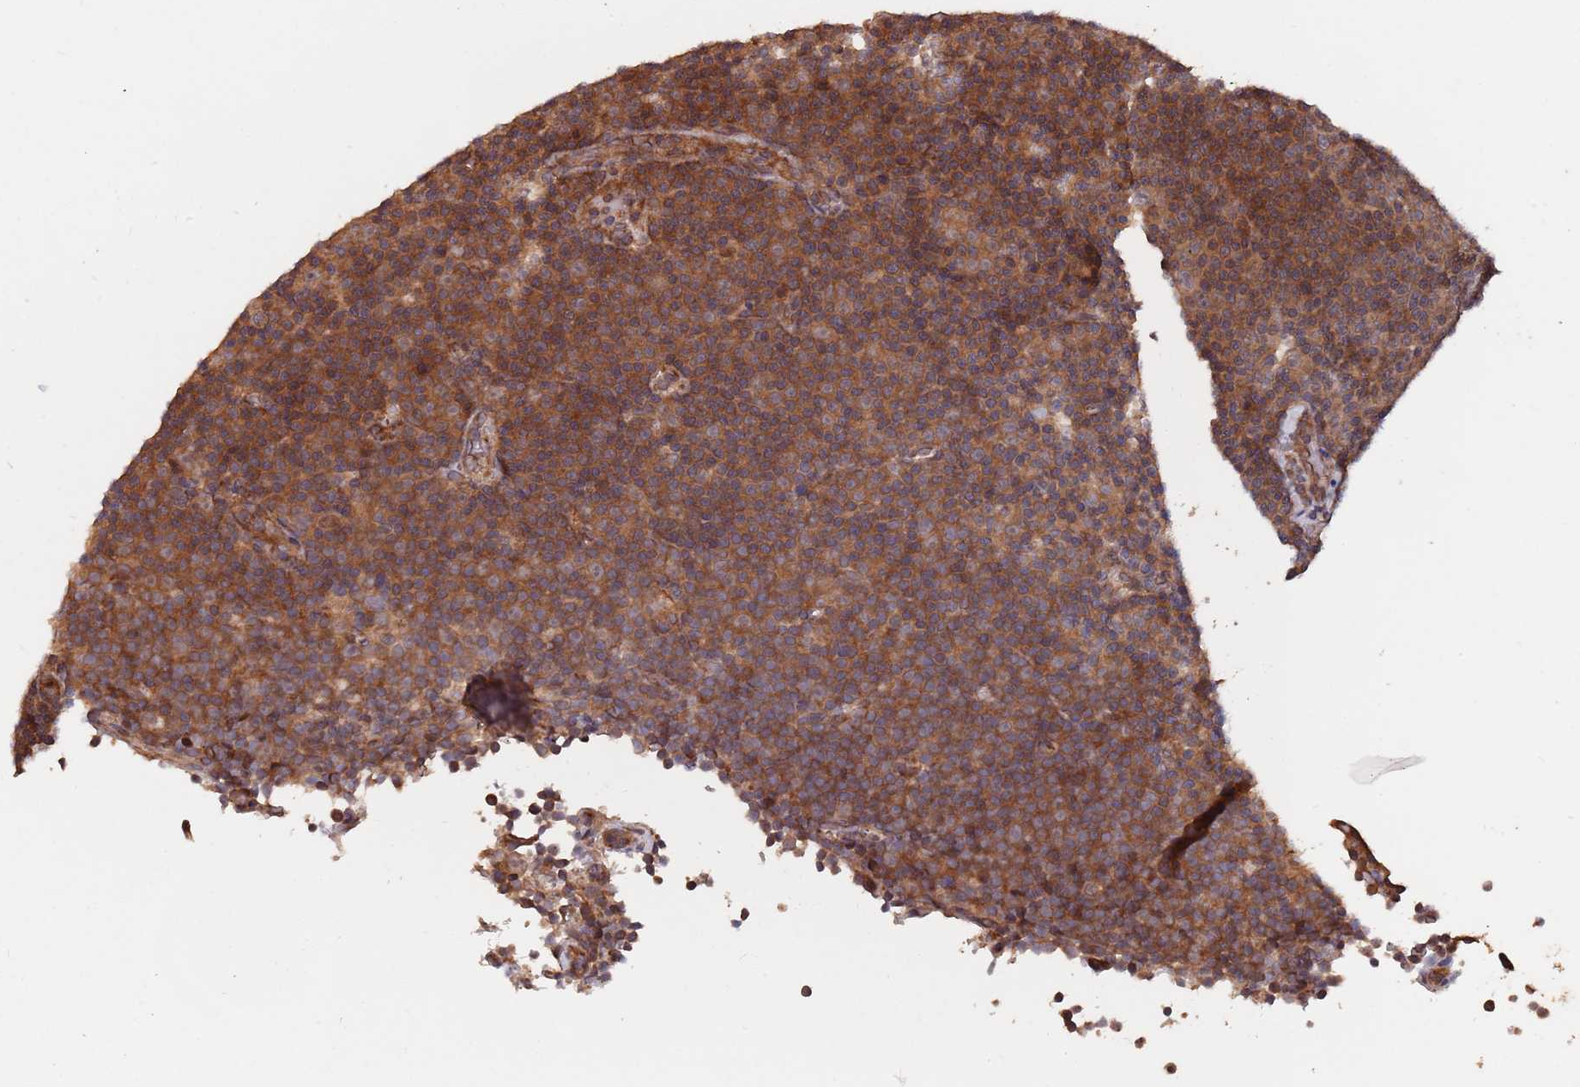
{"staining": {"intensity": "moderate", "quantity": ">75%", "location": "cytoplasmic/membranous"}, "tissue": "lymphoma", "cell_type": "Tumor cells", "image_type": "cancer", "snomed": [{"axis": "morphology", "description": "Malignant lymphoma, non-Hodgkin's type, Low grade"}, {"axis": "topography", "description": "Lymph node"}], "caption": "Protein staining of malignant lymphoma, non-Hodgkin's type (low-grade) tissue reveals moderate cytoplasmic/membranous staining in approximately >75% of tumor cells. (IHC, brightfield microscopy, high magnification).", "gene": "UNC45A", "patient": {"sex": "female", "age": 67}}